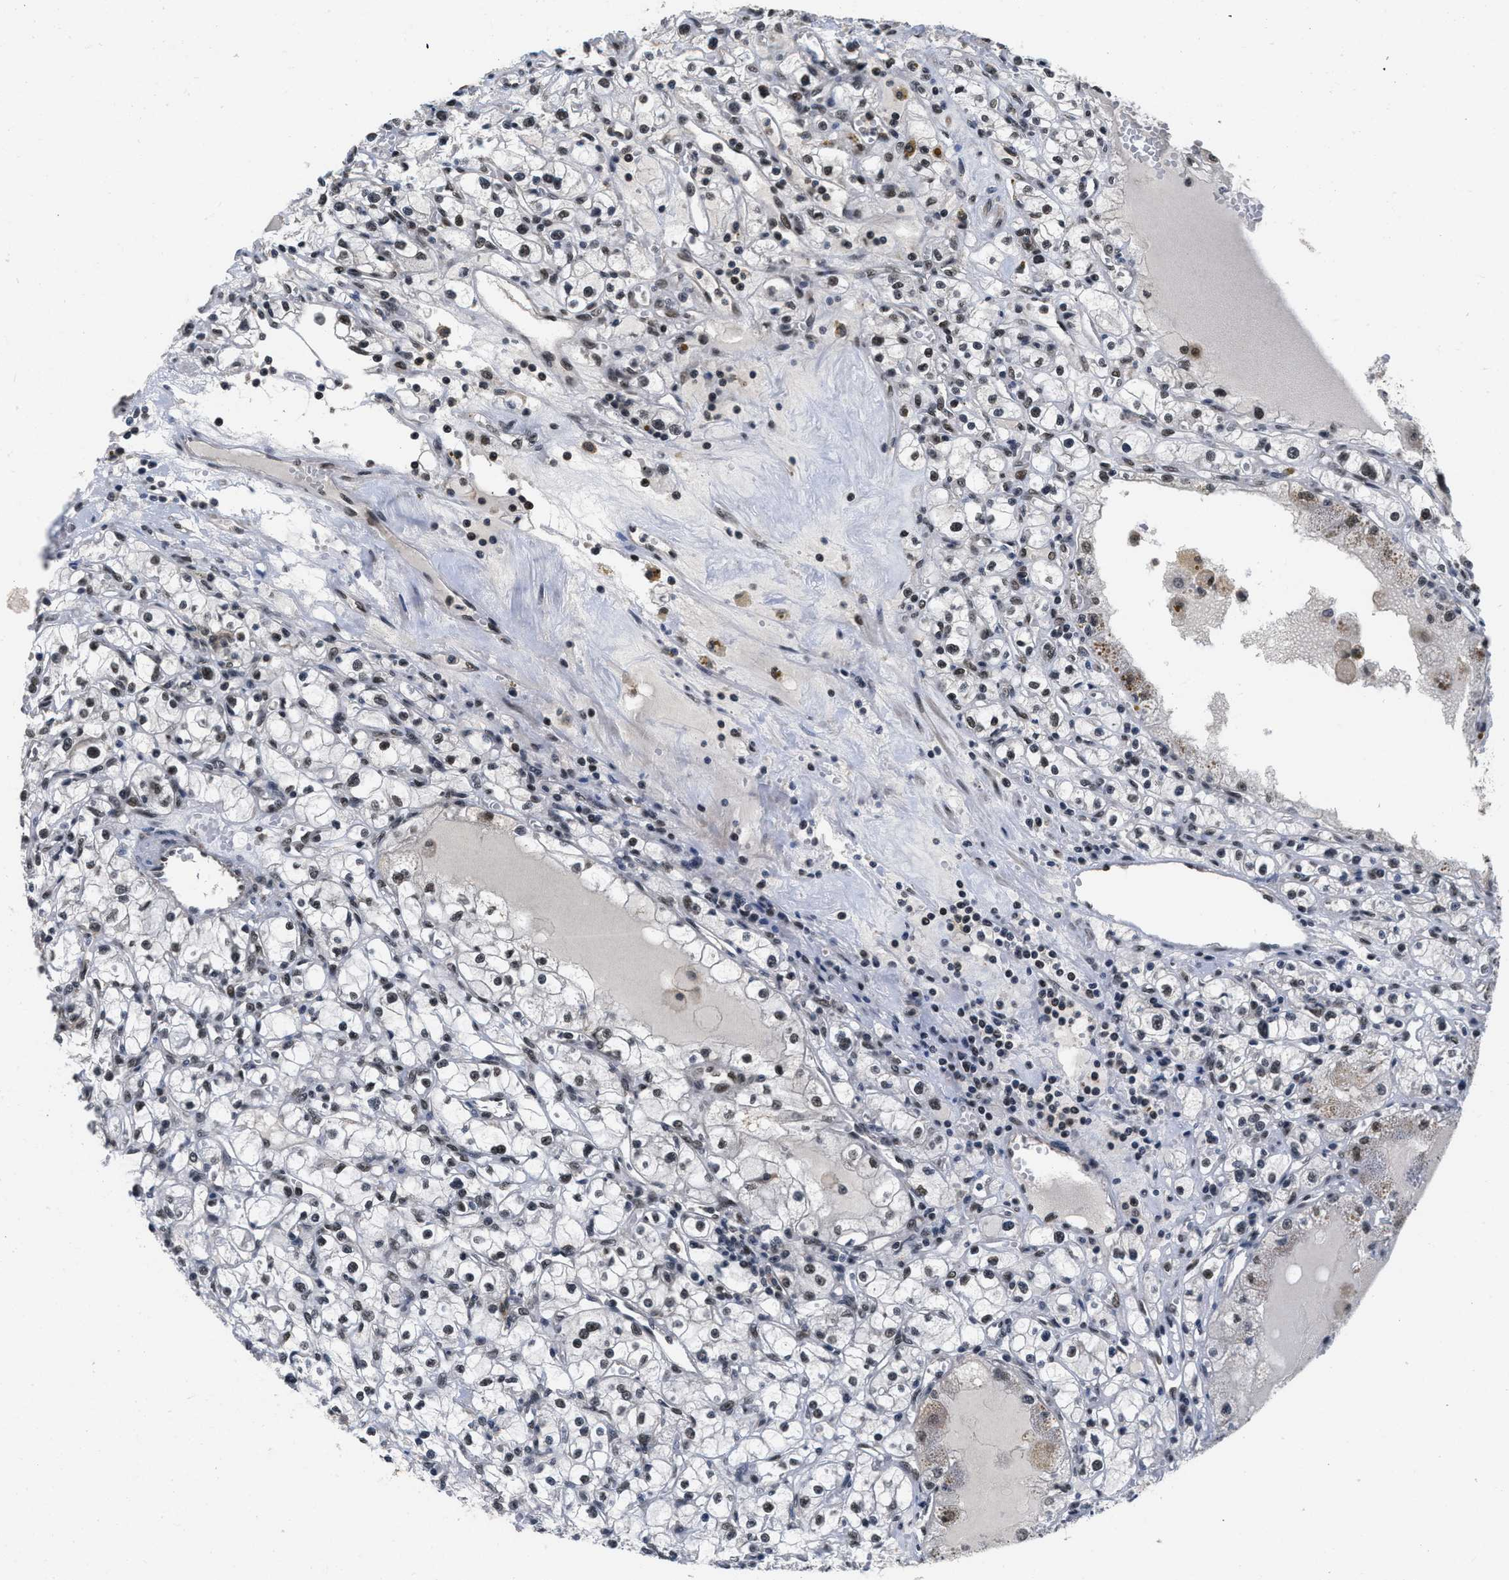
{"staining": {"intensity": "weak", "quantity": ">75%", "location": "nuclear"}, "tissue": "renal cancer", "cell_type": "Tumor cells", "image_type": "cancer", "snomed": [{"axis": "morphology", "description": "Adenocarcinoma, NOS"}, {"axis": "topography", "description": "Kidney"}], "caption": "Protein positivity by immunohistochemistry shows weak nuclear expression in about >75% of tumor cells in renal cancer.", "gene": "CUL4B", "patient": {"sex": "male", "age": 56}}